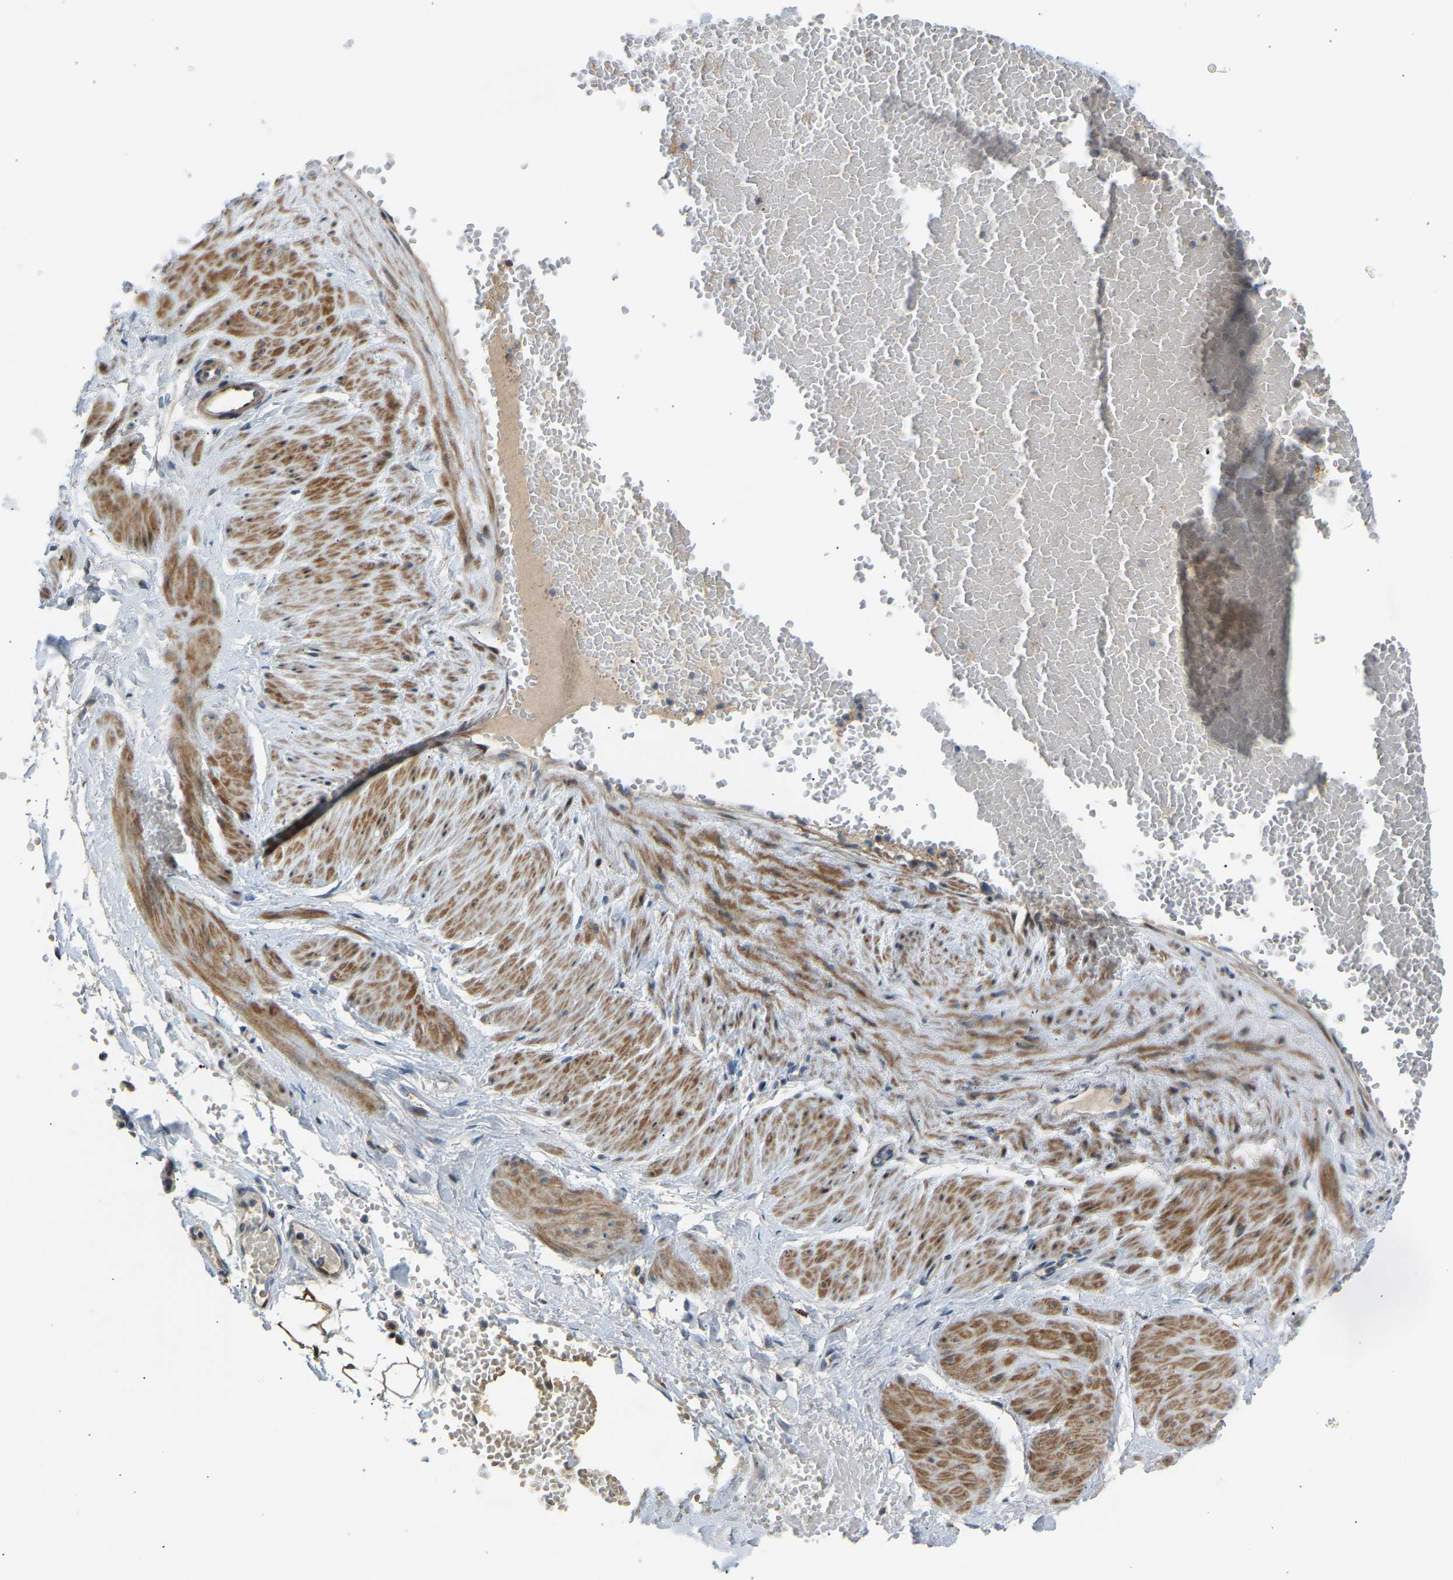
{"staining": {"intensity": "weak", "quantity": ">75%", "location": "cytoplasmic/membranous"}, "tissue": "adipose tissue", "cell_type": "Adipocytes", "image_type": "normal", "snomed": [{"axis": "morphology", "description": "Normal tissue, NOS"}, {"axis": "topography", "description": "Soft tissue"}], "caption": "High-magnification brightfield microscopy of unremarkable adipose tissue stained with DAB (brown) and counterstained with hematoxylin (blue). adipocytes exhibit weak cytoplasmic/membranous staining is identified in approximately>75% of cells. The staining was performed using DAB, with brown indicating positive protein expression. Nuclei are stained blue with hematoxylin.", "gene": "VPS41", "patient": {"sex": "male", "age": 72}}